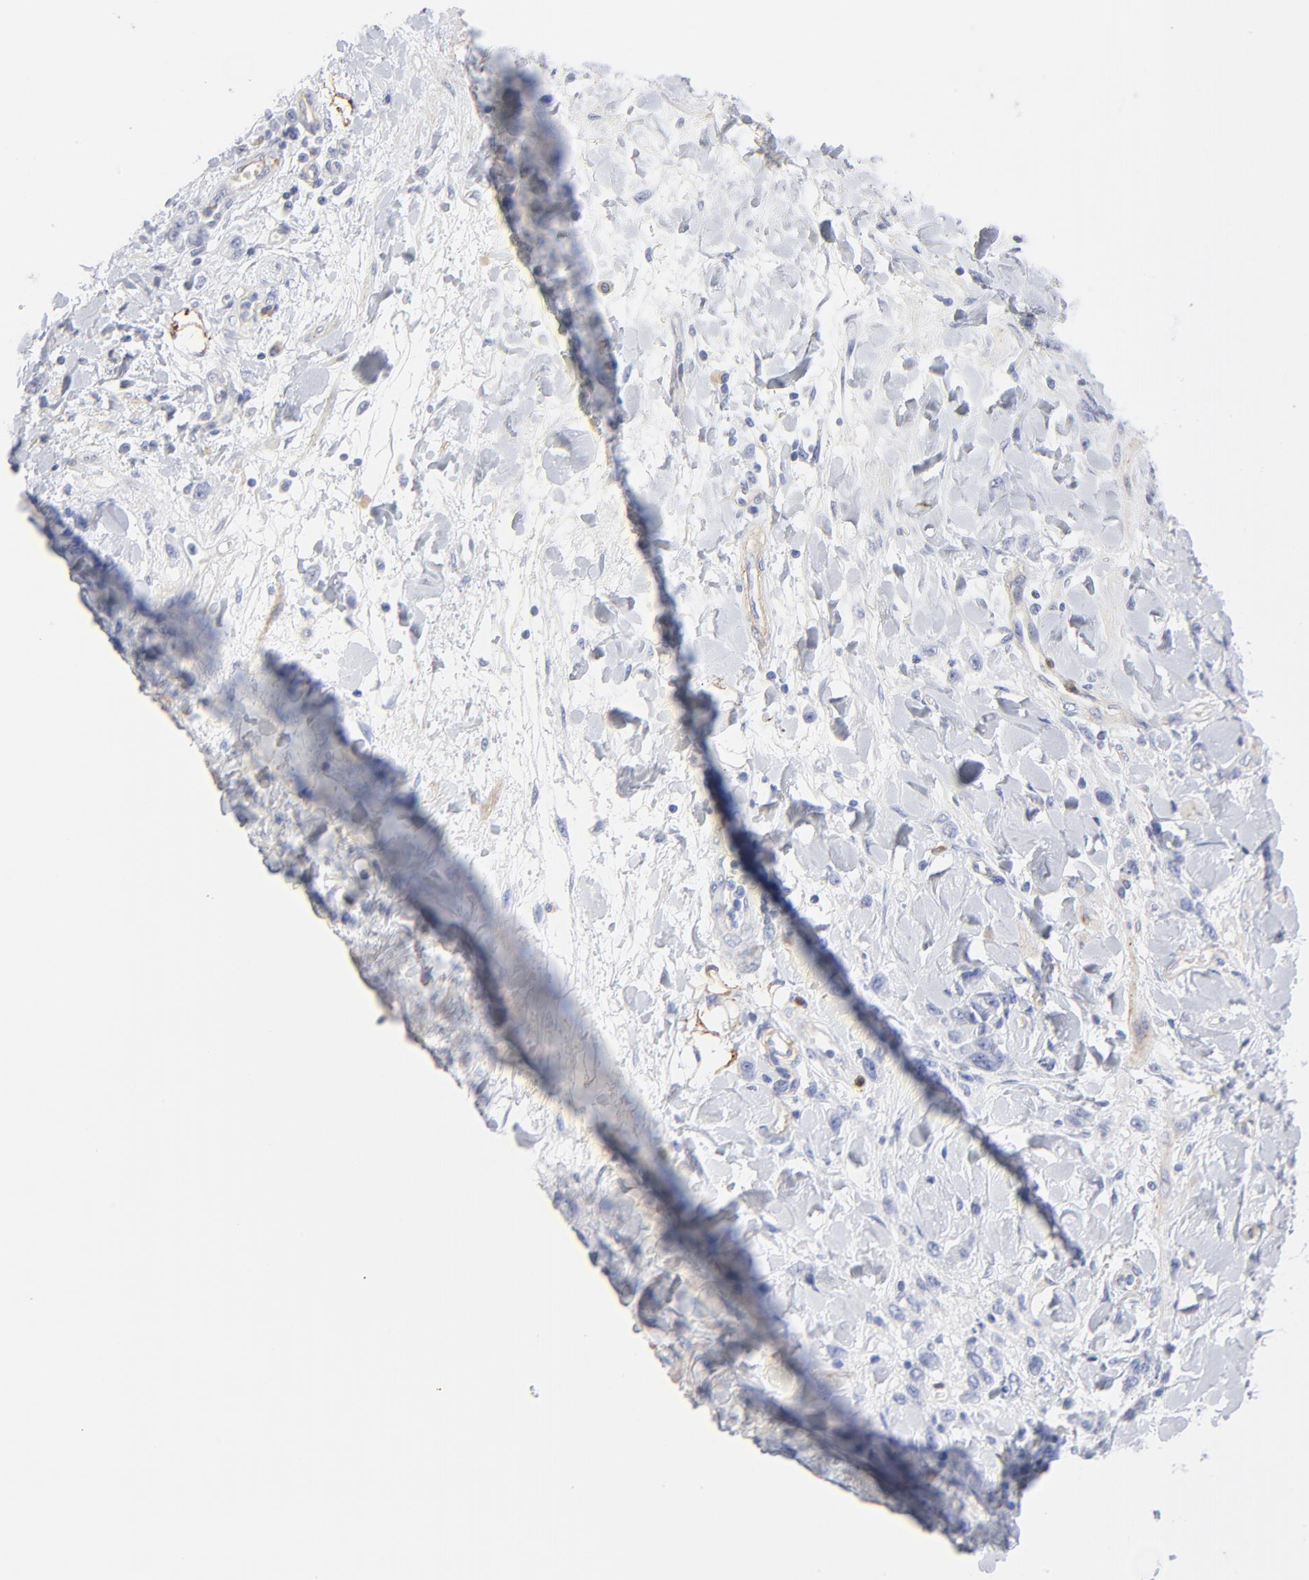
{"staining": {"intensity": "negative", "quantity": "none", "location": "none"}, "tissue": "stomach cancer", "cell_type": "Tumor cells", "image_type": "cancer", "snomed": [{"axis": "morphology", "description": "Normal tissue, NOS"}, {"axis": "morphology", "description": "Adenocarcinoma, NOS"}, {"axis": "topography", "description": "Stomach"}], "caption": "The immunohistochemistry (IHC) image has no significant expression in tumor cells of stomach cancer tissue. Brightfield microscopy of immunohistochemistry (IHC) stained with DAB (brown) and hematoxylin (blue), captured at high magnification.", "gene": "AGTR1", "patient": {"sex": "male", "age": 82}}